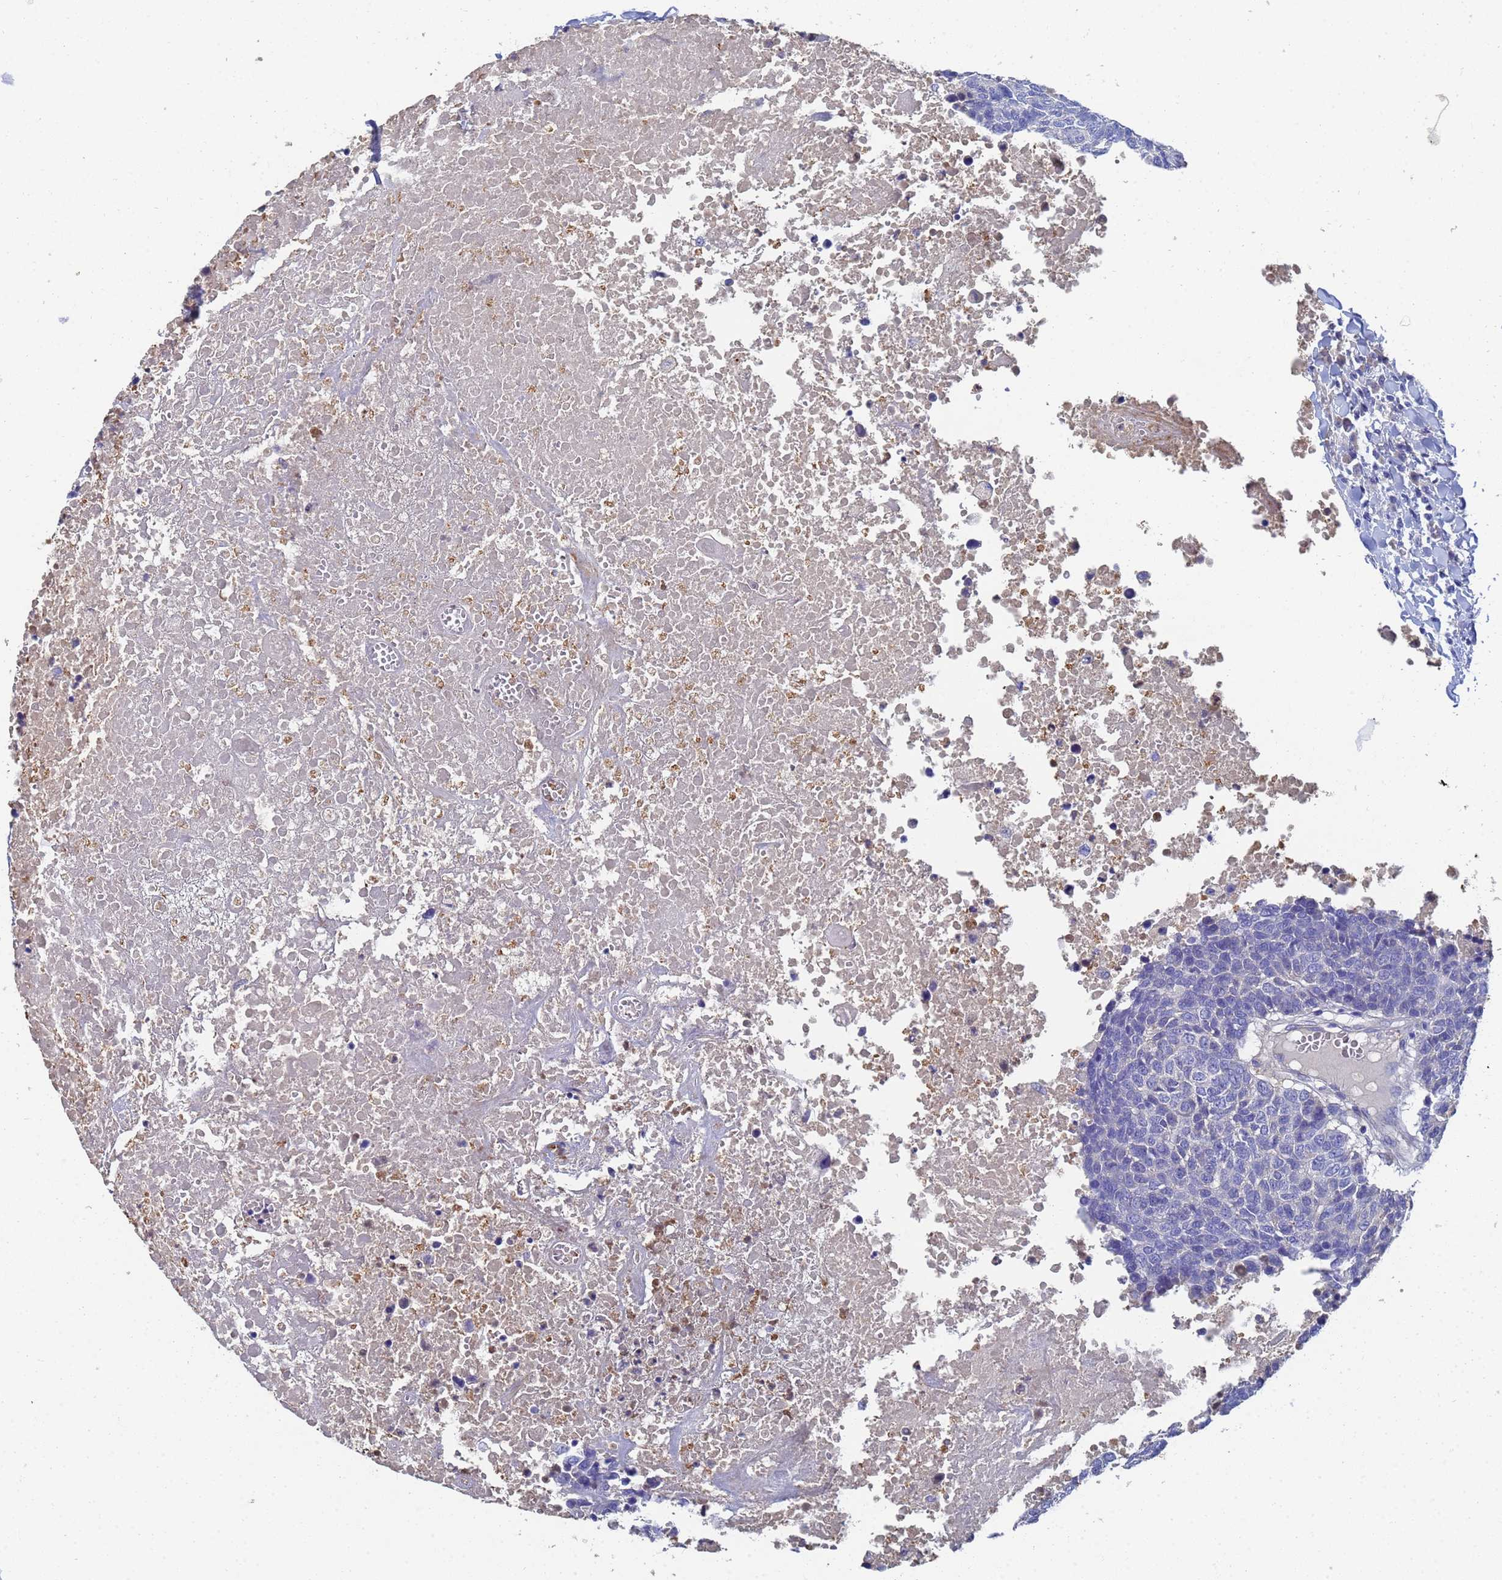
{"staining": {"intensity": "negative", "quantity": "none", "location": "none"}, "tissue": "head and neck cancer", "cell_type": "Tumor cells", "image_type": "cancer", "snomed": [{"axis": "morphology", "description": "Squamous cell carcinoma, NOS"}, {"axis": "topography", "description": "Head-Neck"}], "caption": "Histopathology image shows no protein positivity in tumor cells of head and neck squamous cell carcinoma tissue.", "gene": "LBX2", "patient": {"sex": "male", "age": 66}}